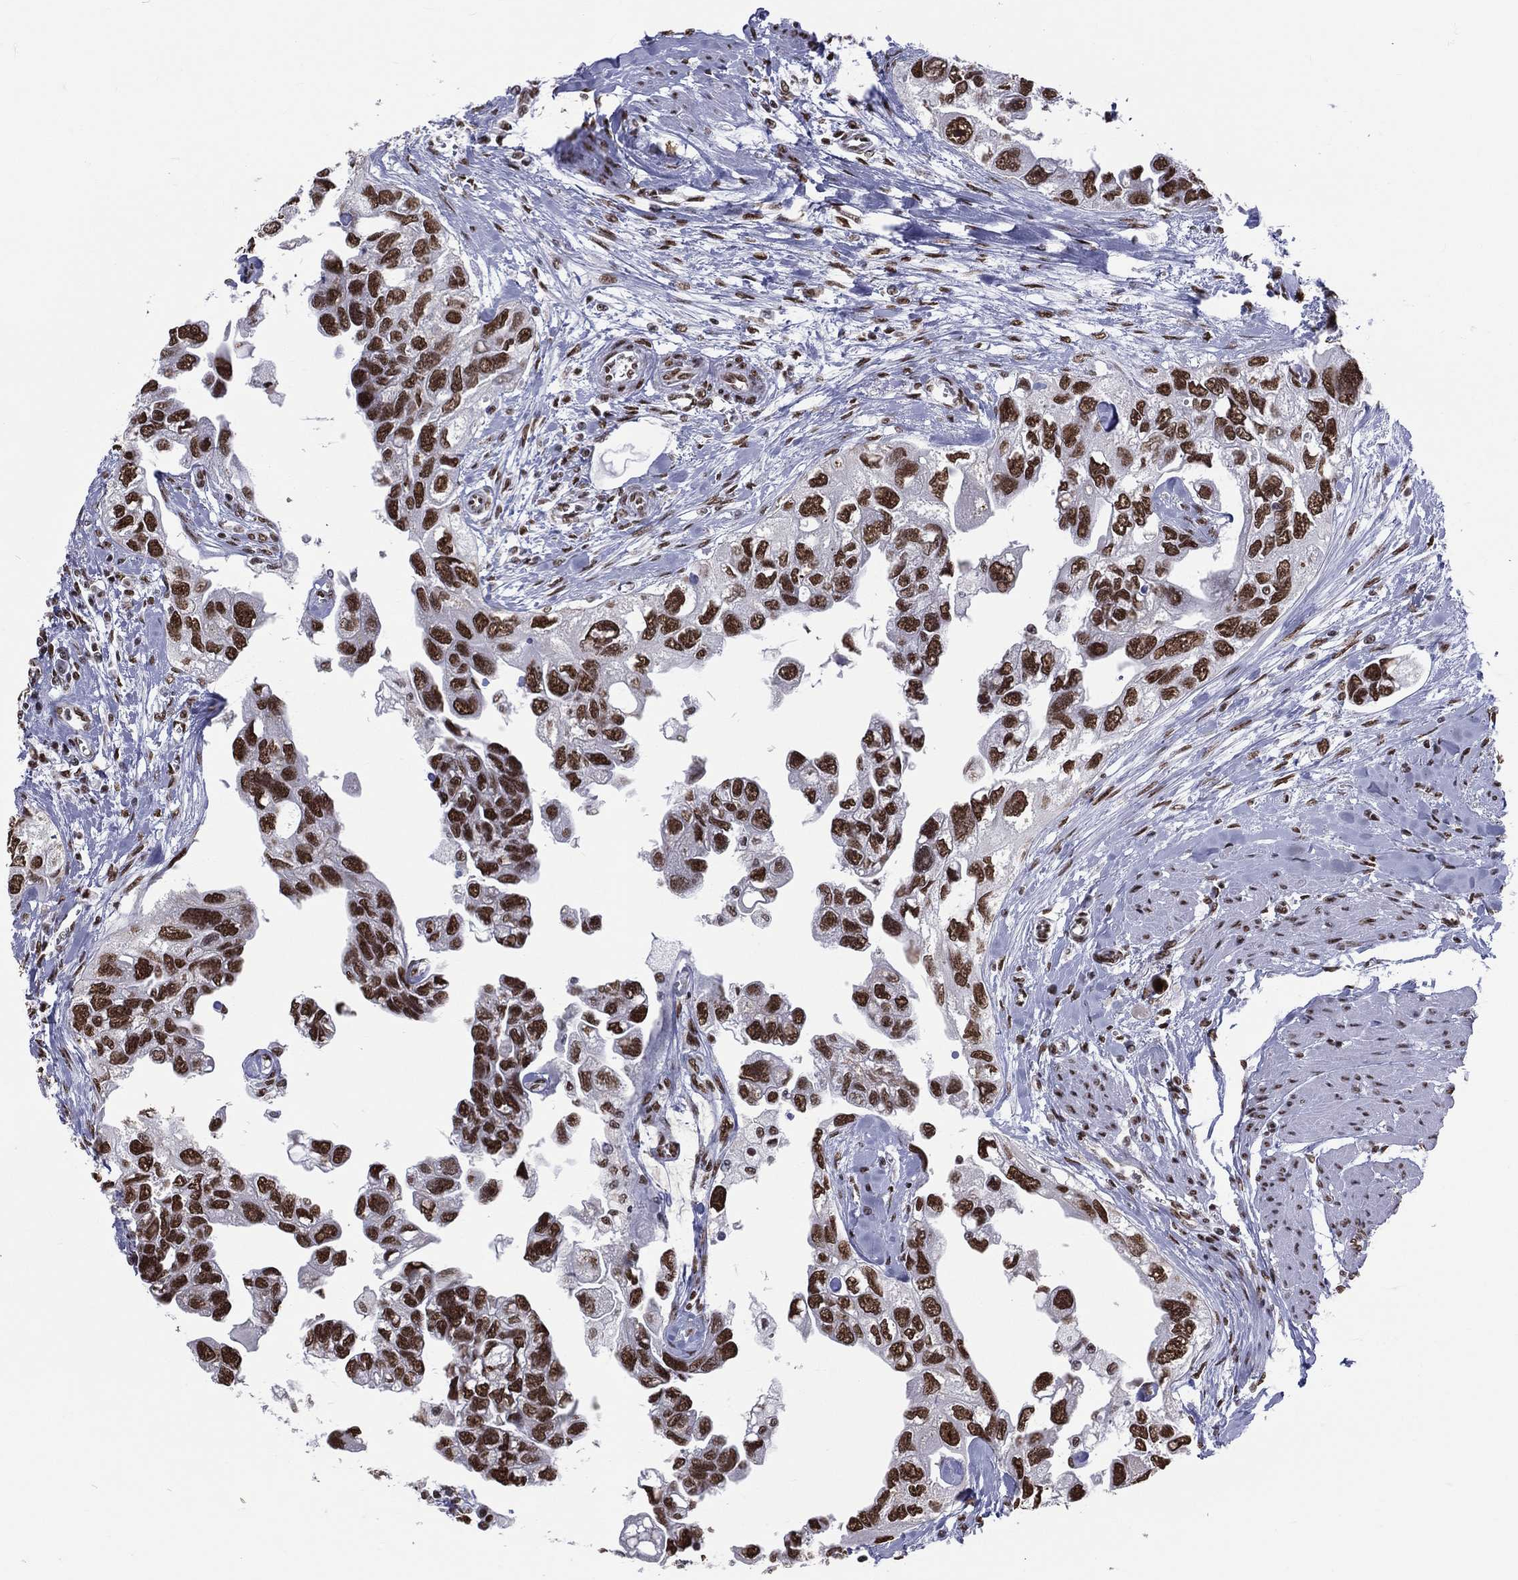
{"staining": {"intensity": "strong", "quantity": ">75%", "location": "nuclear"}, "tissue": "urothelial cancer", "cell_type": "Tumor cells", "image_type": "cancer", "snomed": [{"axis": "morphology", "description": "Urothelial carcinoma, High grade"}, {"axis": "topography", "description": "Urinary bladder"}], "caption": "Human high-grade urothelial carcinoma stained with a protein marker reveals strong staining in tumor cells.", "gene": "ZNF7", "patient": {"sex": "male", "age": 59}}